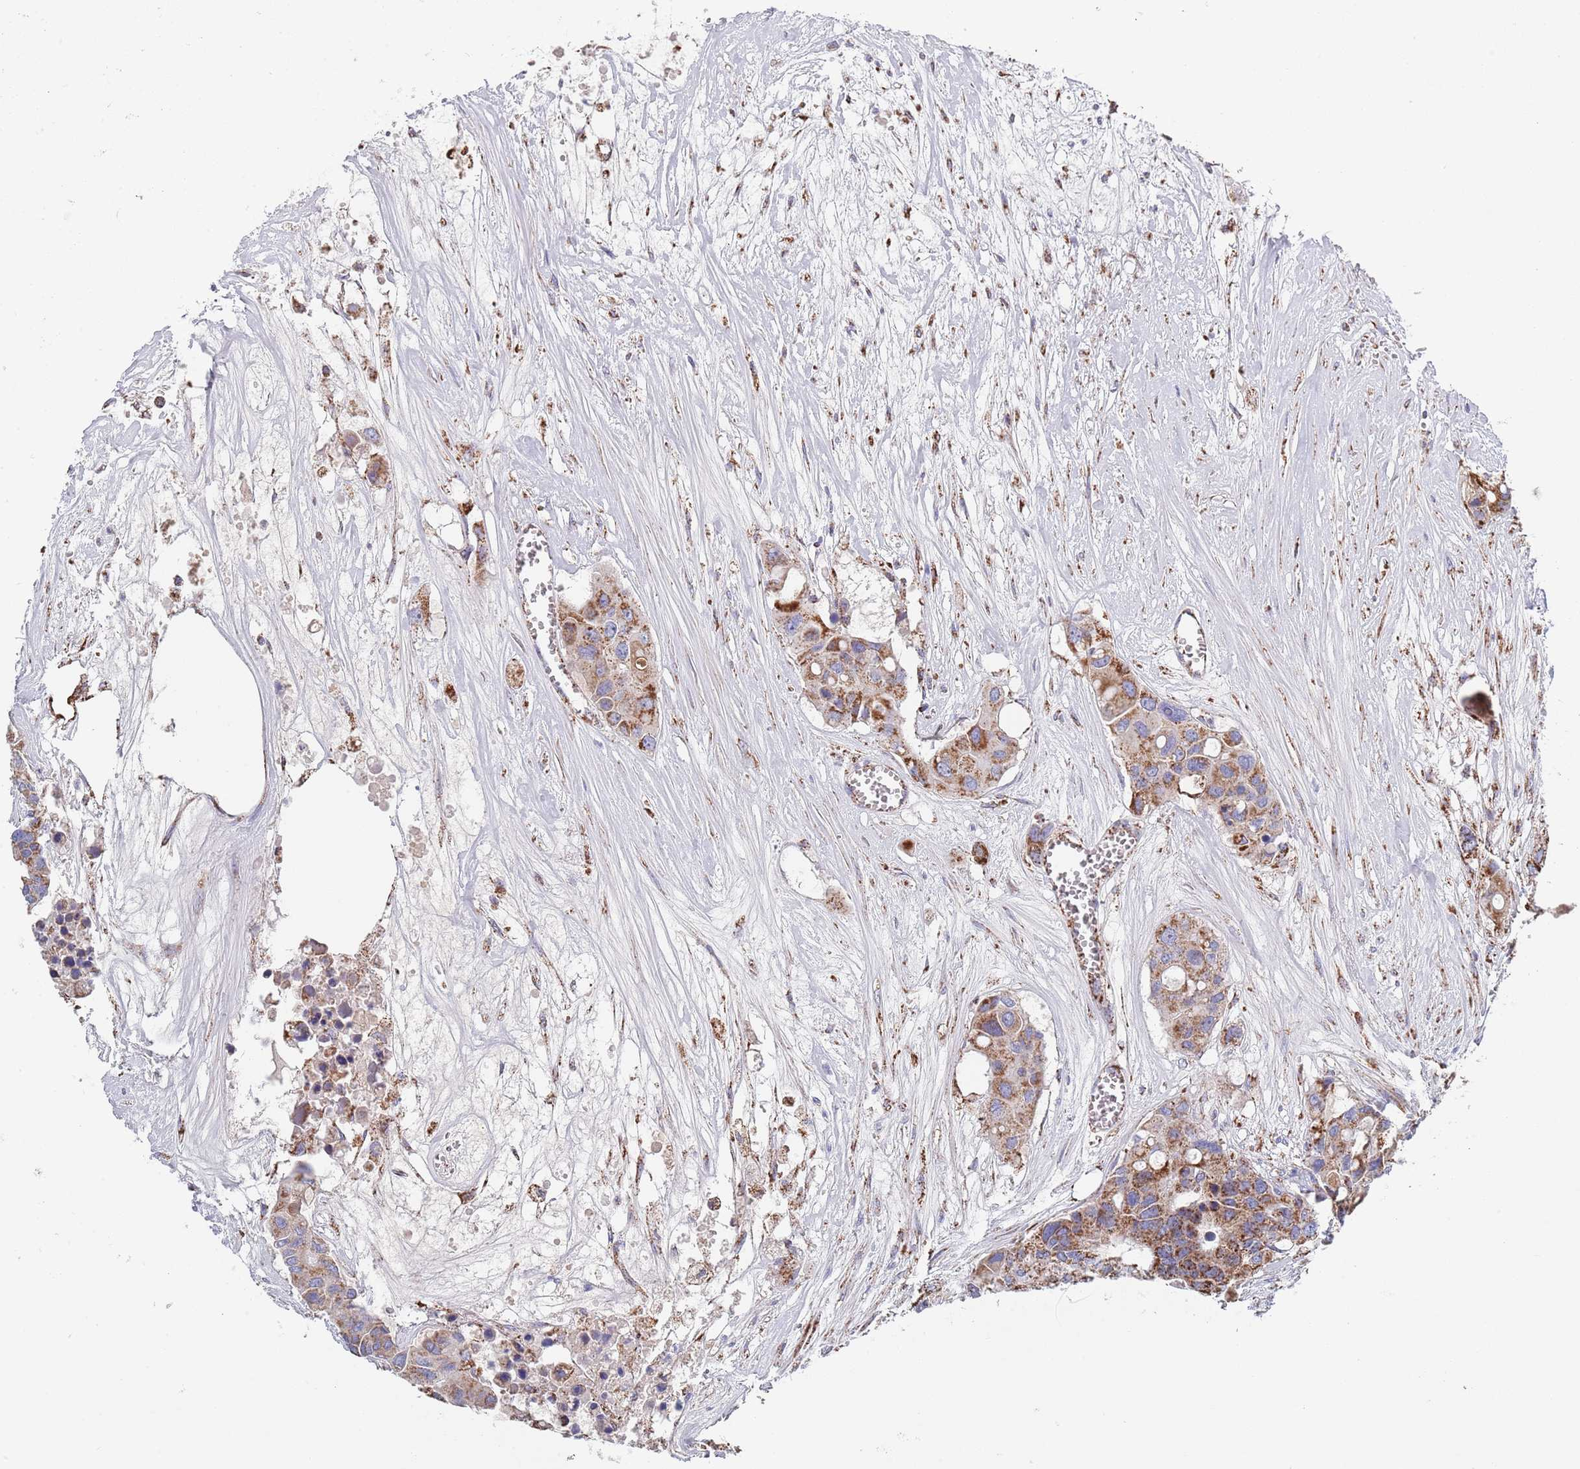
{"staining": {"intensity": "moderate", "quantity": ">75%", "location": "cytoplasmic/membranous"}, "tissue": "colorectal cancer", "cell_type": "Tumor cells", "image_type": "cancer", "snomed": [{"axis": "morphology", "description": "Adenocarcinoma, NOS"}, {"axis": "topography", "description": "Colon"}], "caption": "Immunohistochemical staining of human adenocarcinoma (colorectal) reveals medium levels of moderate cytoplasmic/membranous protein expression in about >75% of tumor cells.", "gene": "PGP", "patient": {"sex": "male", "age": 77}}